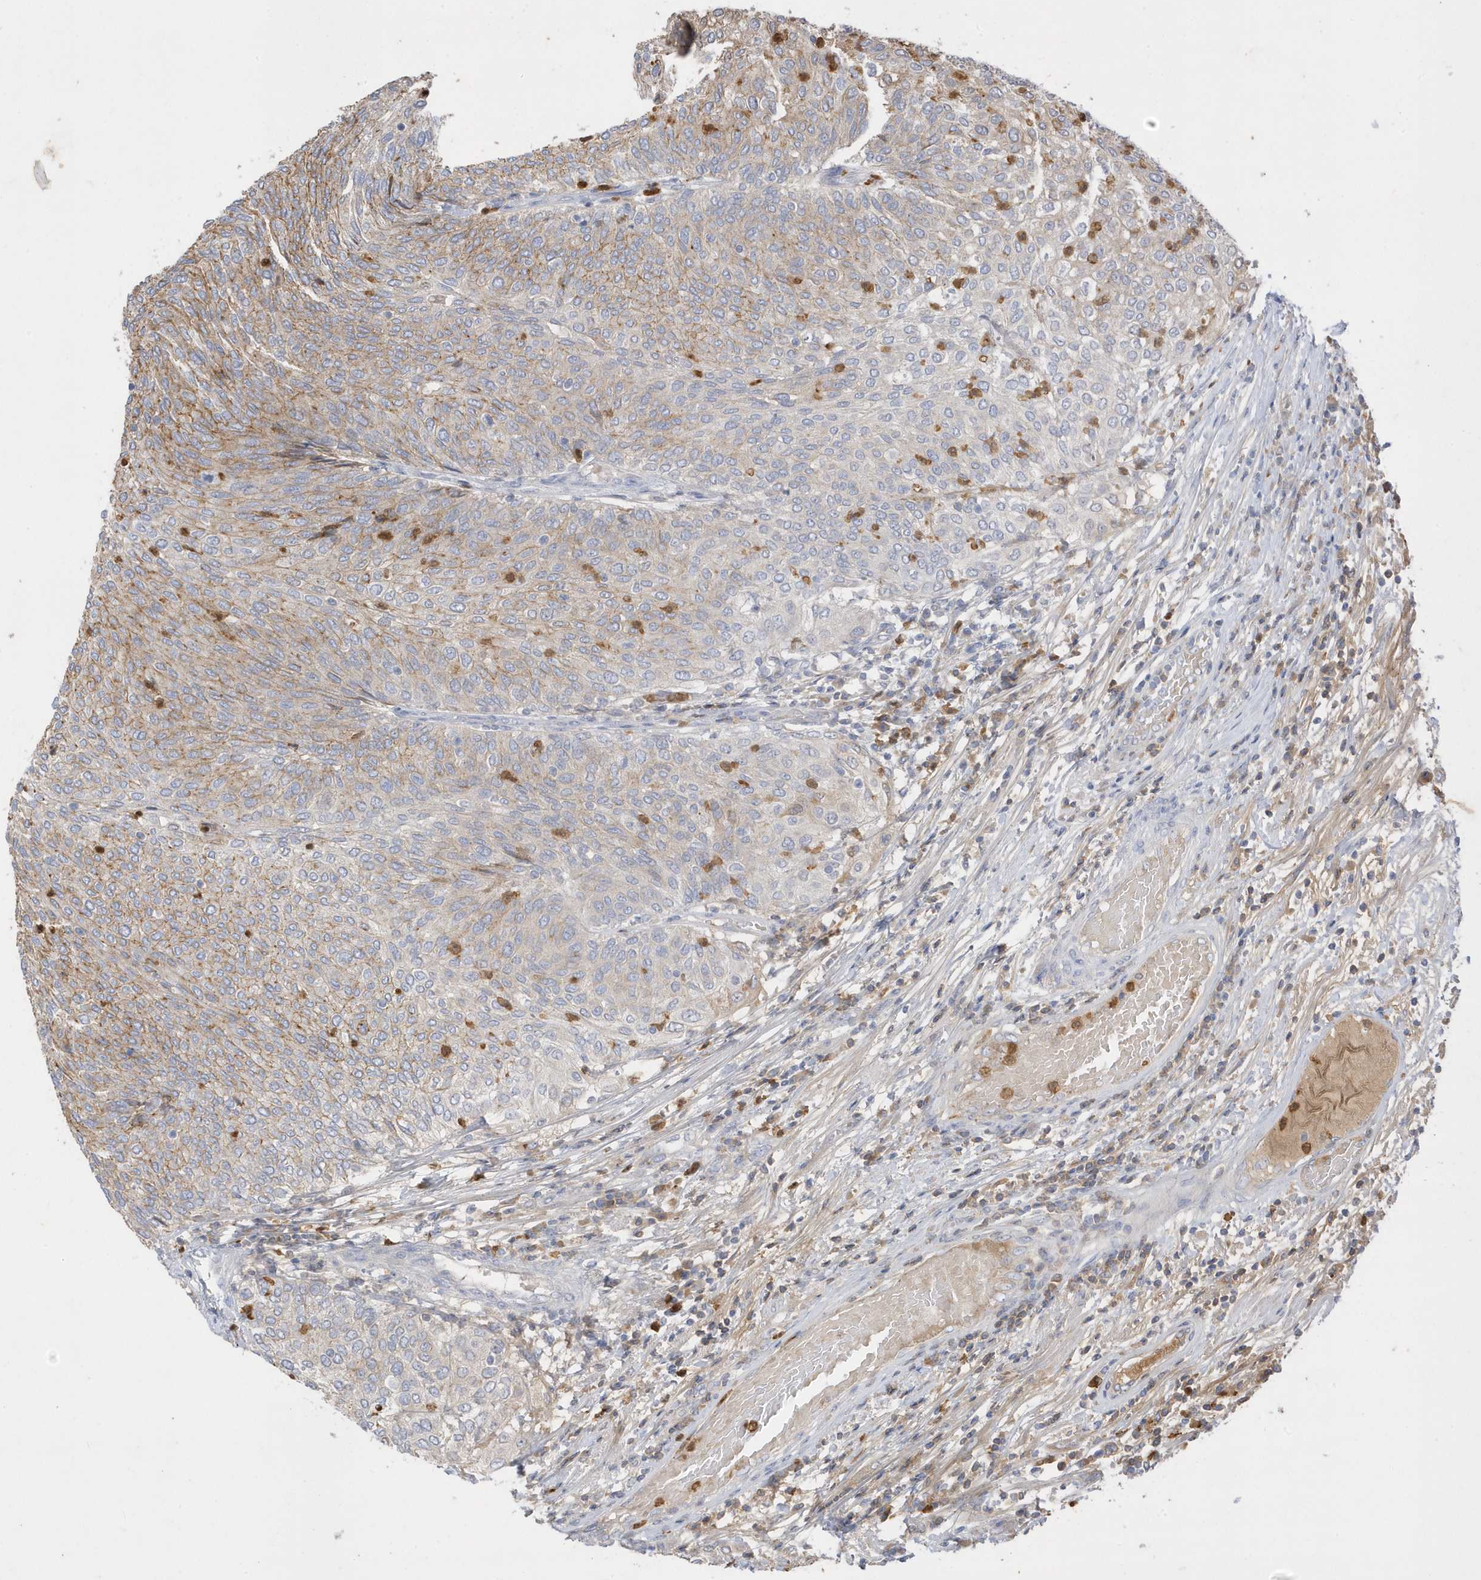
{"staining": {"intensity": "moderate", "quantity": ">75%", "location": "cytoplasmic/membranous"}, "tissue": "urothelial cancer", "cell_type": "Tumor cells", "image_type": "cancer", "snomed": [{"axis": "morphology", "description": "Urothelial carcinoma, Low grade"}, {"axis": "topography", "description": "Urinary bladder"}], "caption": "Tumor cells reveal medium levels of moderate cytoplasmic/membranous staining in about >75% of cells in human urothelial cancer.", "gene": "DPP9", "patient": {"sex": "female", "age": 79}}